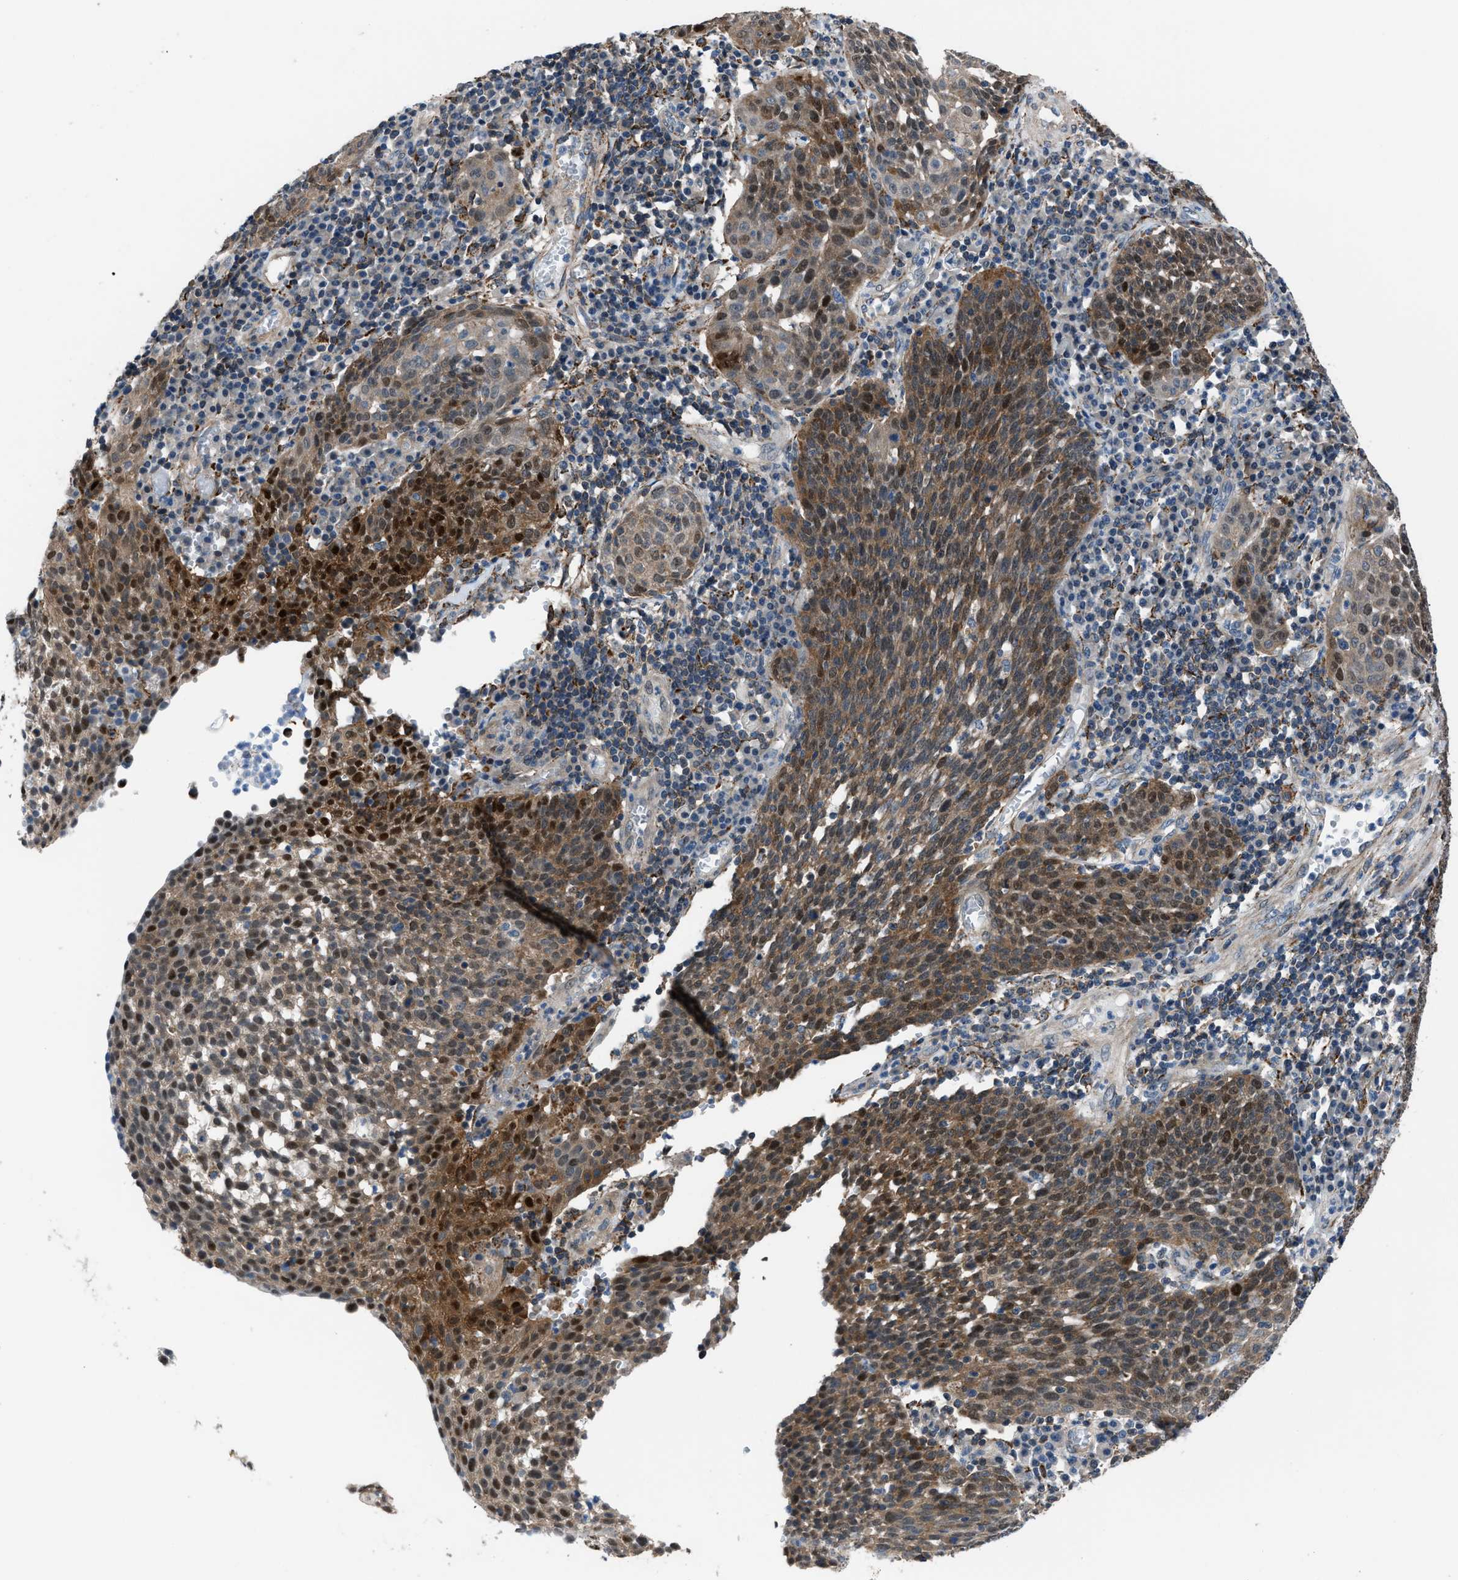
{"staining": {"intensity": "moderate", "quantity": ">75%", "location": "cytoplasmic/membranous,nuclear"}, "tissue": "cervical cancer", "cell_type": "Tumor cells", "image_type": "cancer", "snomed": [{"axis": "morphology", "description": "Squamous cell carcinoma, NOS"}, {"axis": "topography", "description": "Cervix"}], "caption": "Cervical cancer (squamous cell carcinoma) stained with immunohistochemistry (IHC) displays moderate cytoplasmic/membranous and nuclear expression in about >75% of tumor cells.", "gene": "TMEM45B", "patient": {"sex": "female", "age": 34}}